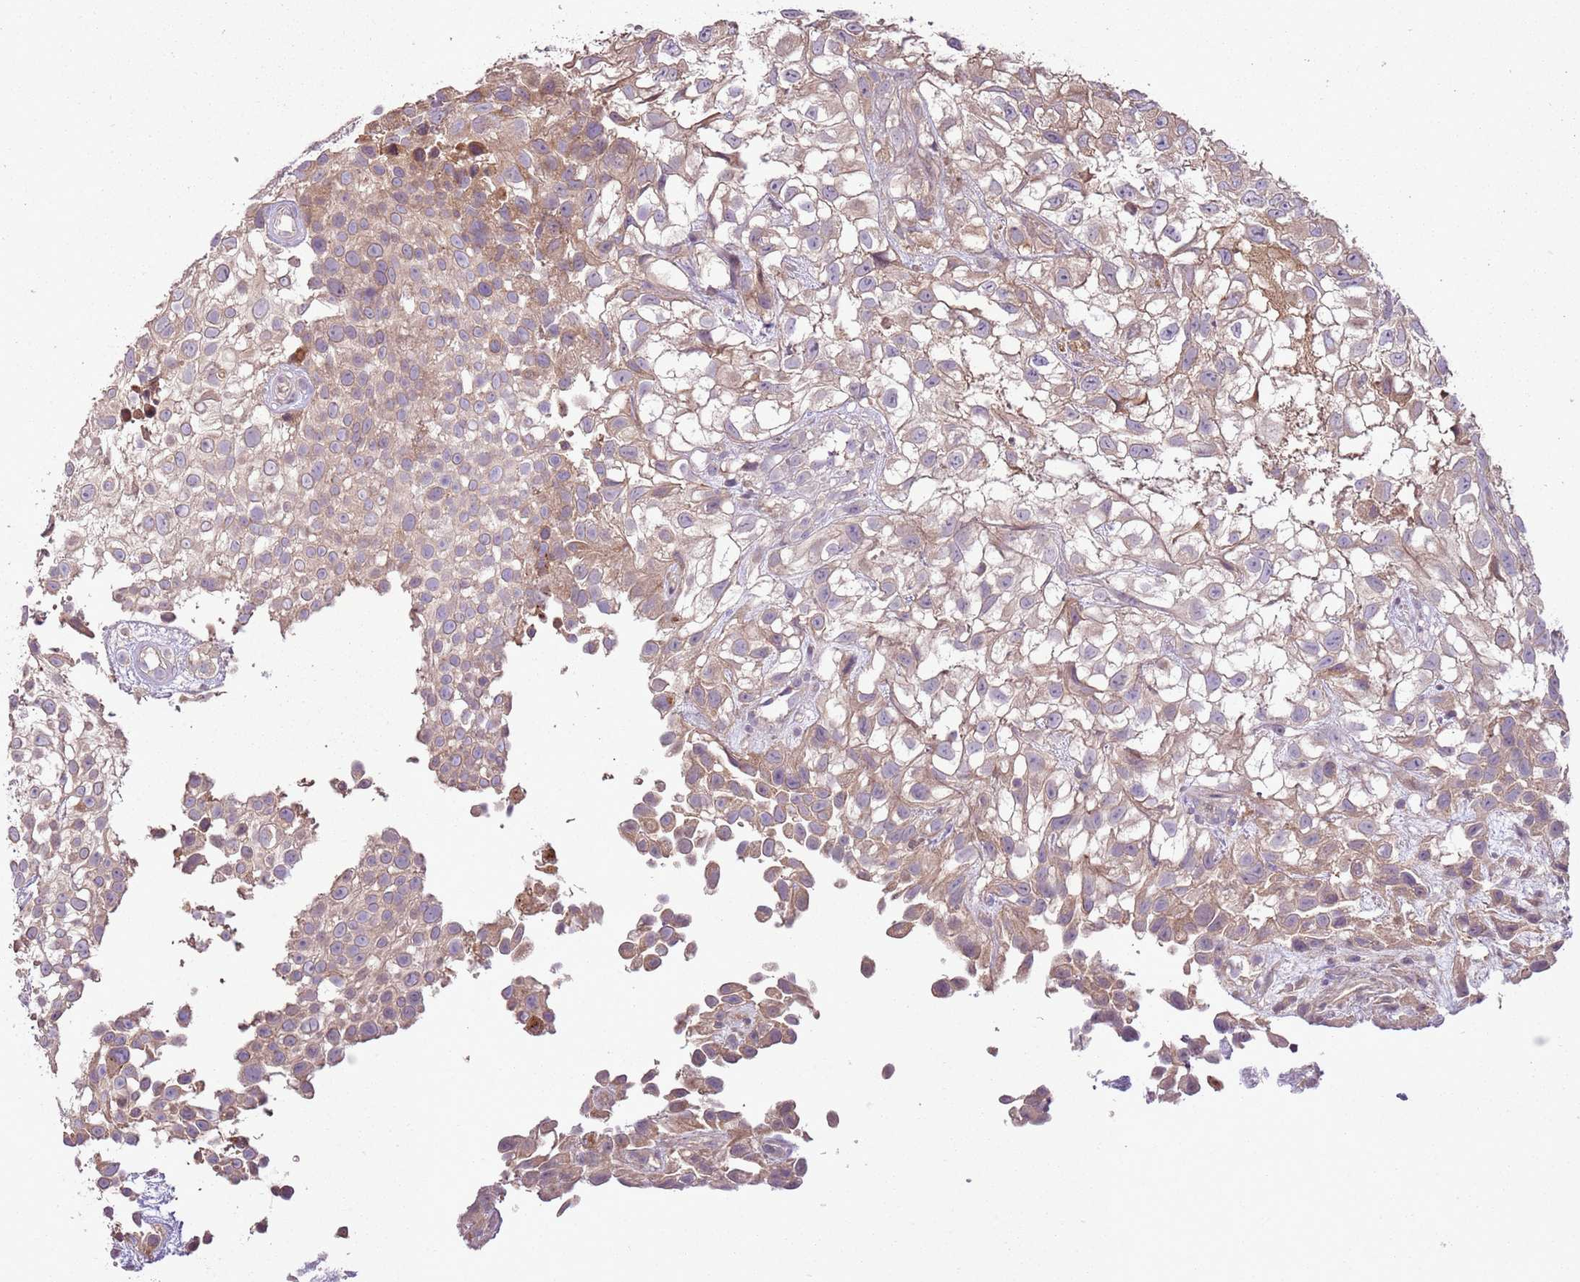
{"staining": {"intensity": "weak", "quantity": ">75%", "location": "cytoplasmic/membranous"}, "tissue": "urothelial cancer", "cell_type": "Tumor cells", "image_type": "cancer", "snomed": [{"axis": "morphology", "description": "Urothelial carcinoma, High grade"}, {"axis": "topography", "description": "Urinary bladder"}], "caption": "A micrograph of high-grade urothelial carcinoma stained for a protein displays weak cytoplasmic/membranous brown staining in tumor cells.", "gene": "ANKRD24", "patient": {"sex": "male", "age": 56}}